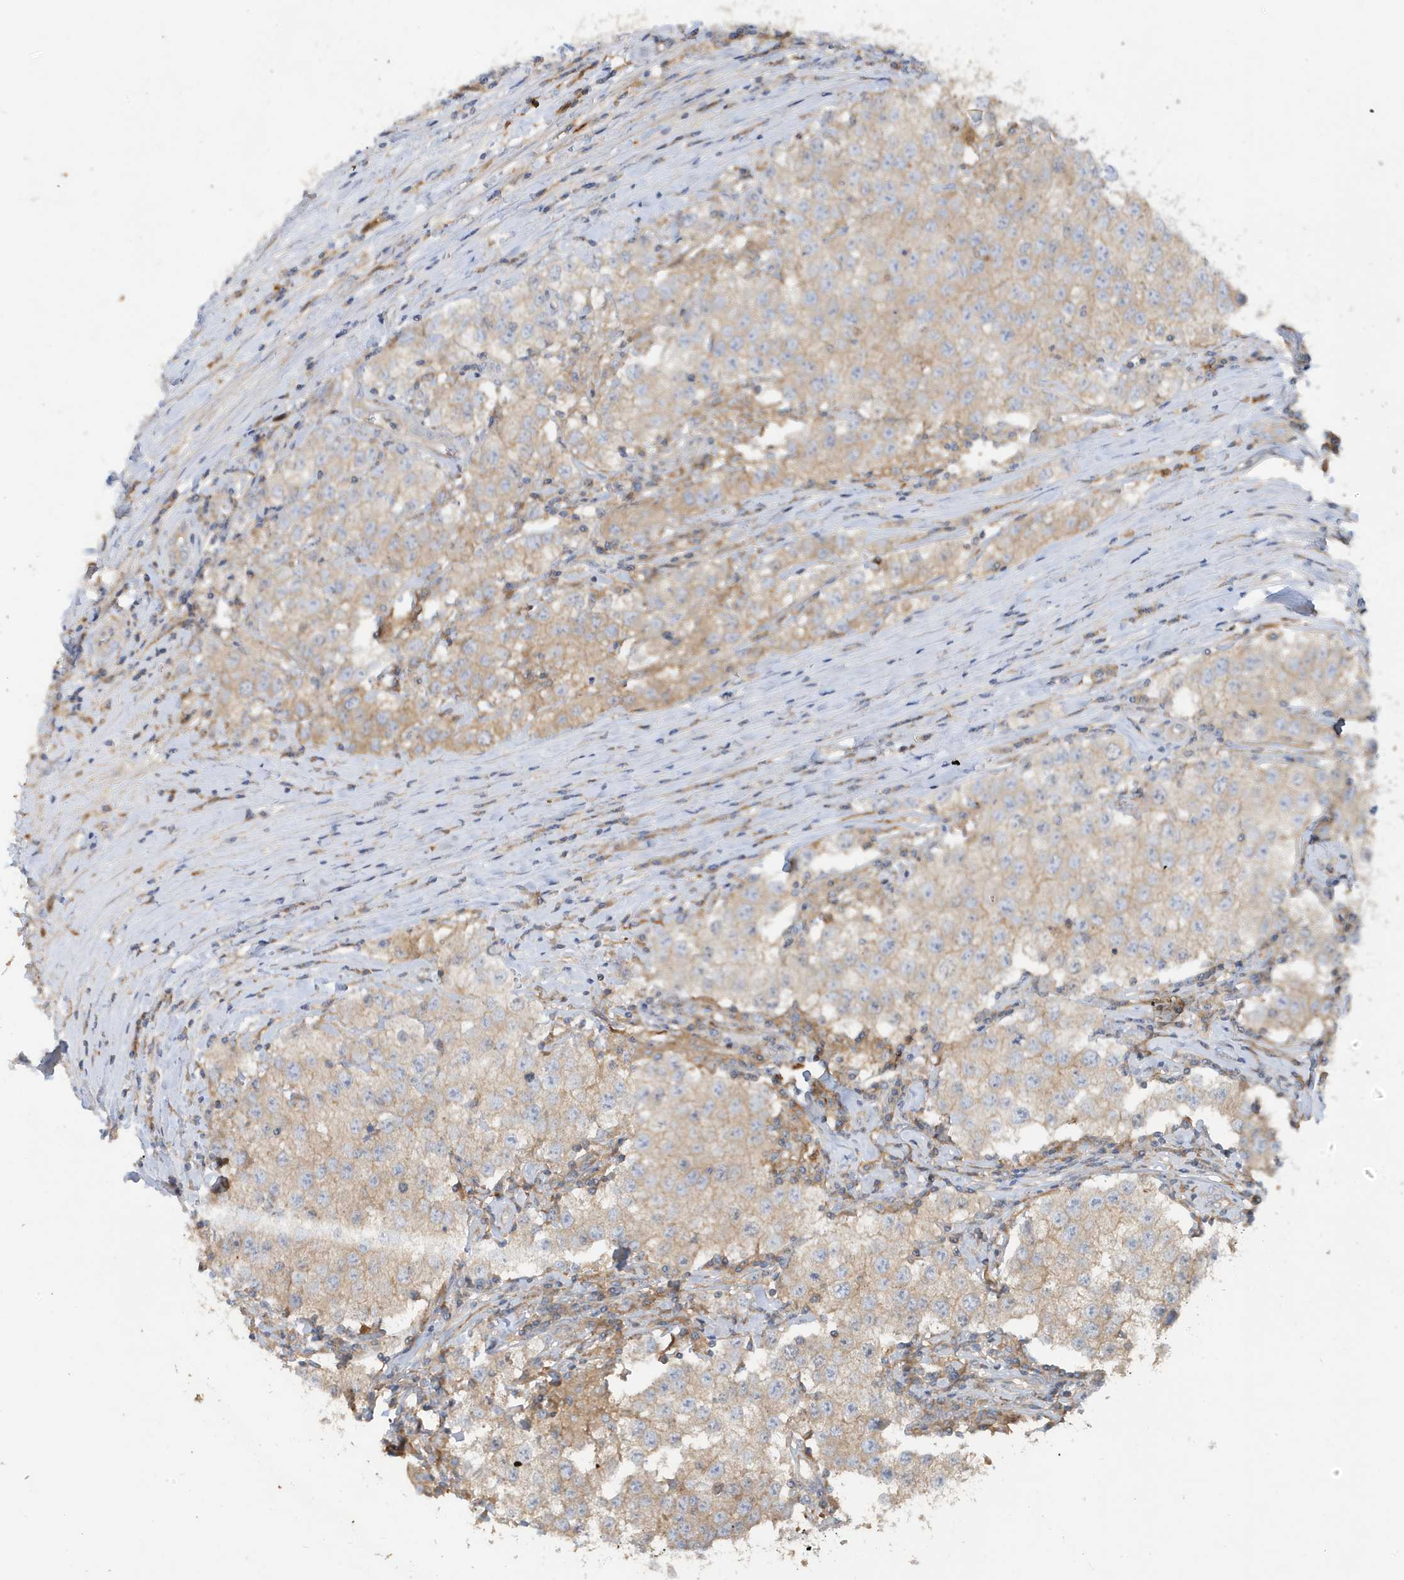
{"staining": {"intensity": "weak", "quantity": "<25%", "location": "cytoplasmic/membranous"}, "tissue": "testis cancer", "cell_type": "Tumor cells", "image_type": "cancer", "snomed": [{"axis": "morphology", "description": "Seminoma, NOS"}, {"axis": "morphology", "description": "Carcinoma, Embryonal, NOS"}, {"axis": "topography", "description": "Testis"}], "caption": "This is an immunohistochemistry (IHC) photomicrograph of human testis cancer (seminoma). There is no staining in tumor cells.", "gene": "ABTB1", "patient": {"sex": "male", "age": 43}}